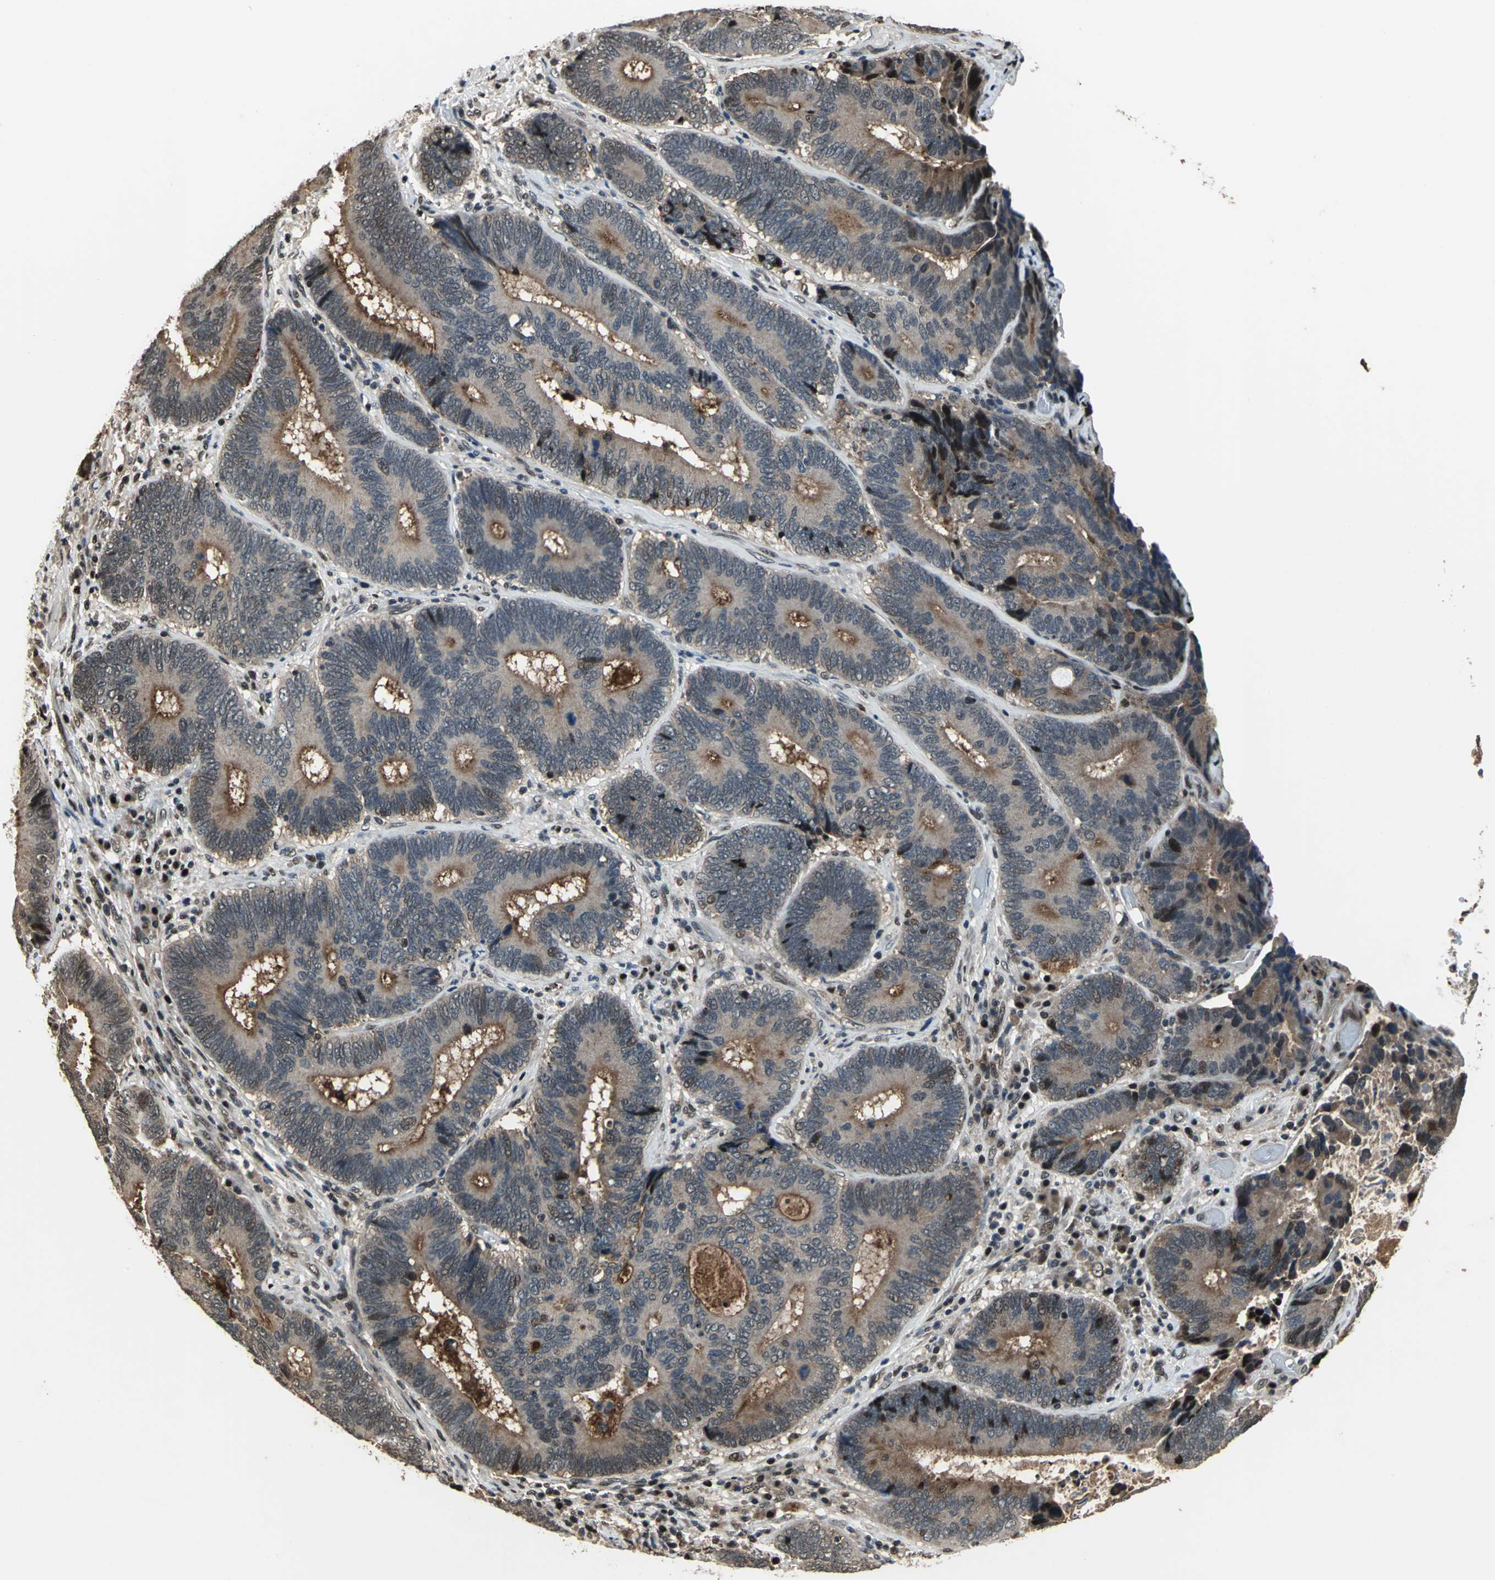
{"staining": {"intensity": "strong", "quantity": "25%-75%", "location": "cytoplasmic/membranous,nuclear"}, "tissue": "colorectal cancer", "cell_type": "Tumor cells", "image_type": "cancer", "snomed": [{"axis": "morphology", "description": "Adenocarcinoma, NOS"}, {"axis": "topography", "description": "Colon"}], "caption": "Colorectal cancer (adenocarcinoma) tissue exhibits strong cytoplasmic/membranous and nuclear expression in about 25%-75% of tumor cells", "gene": "MIS18BP1", "patient": {"sex": "female", "age": 78}}